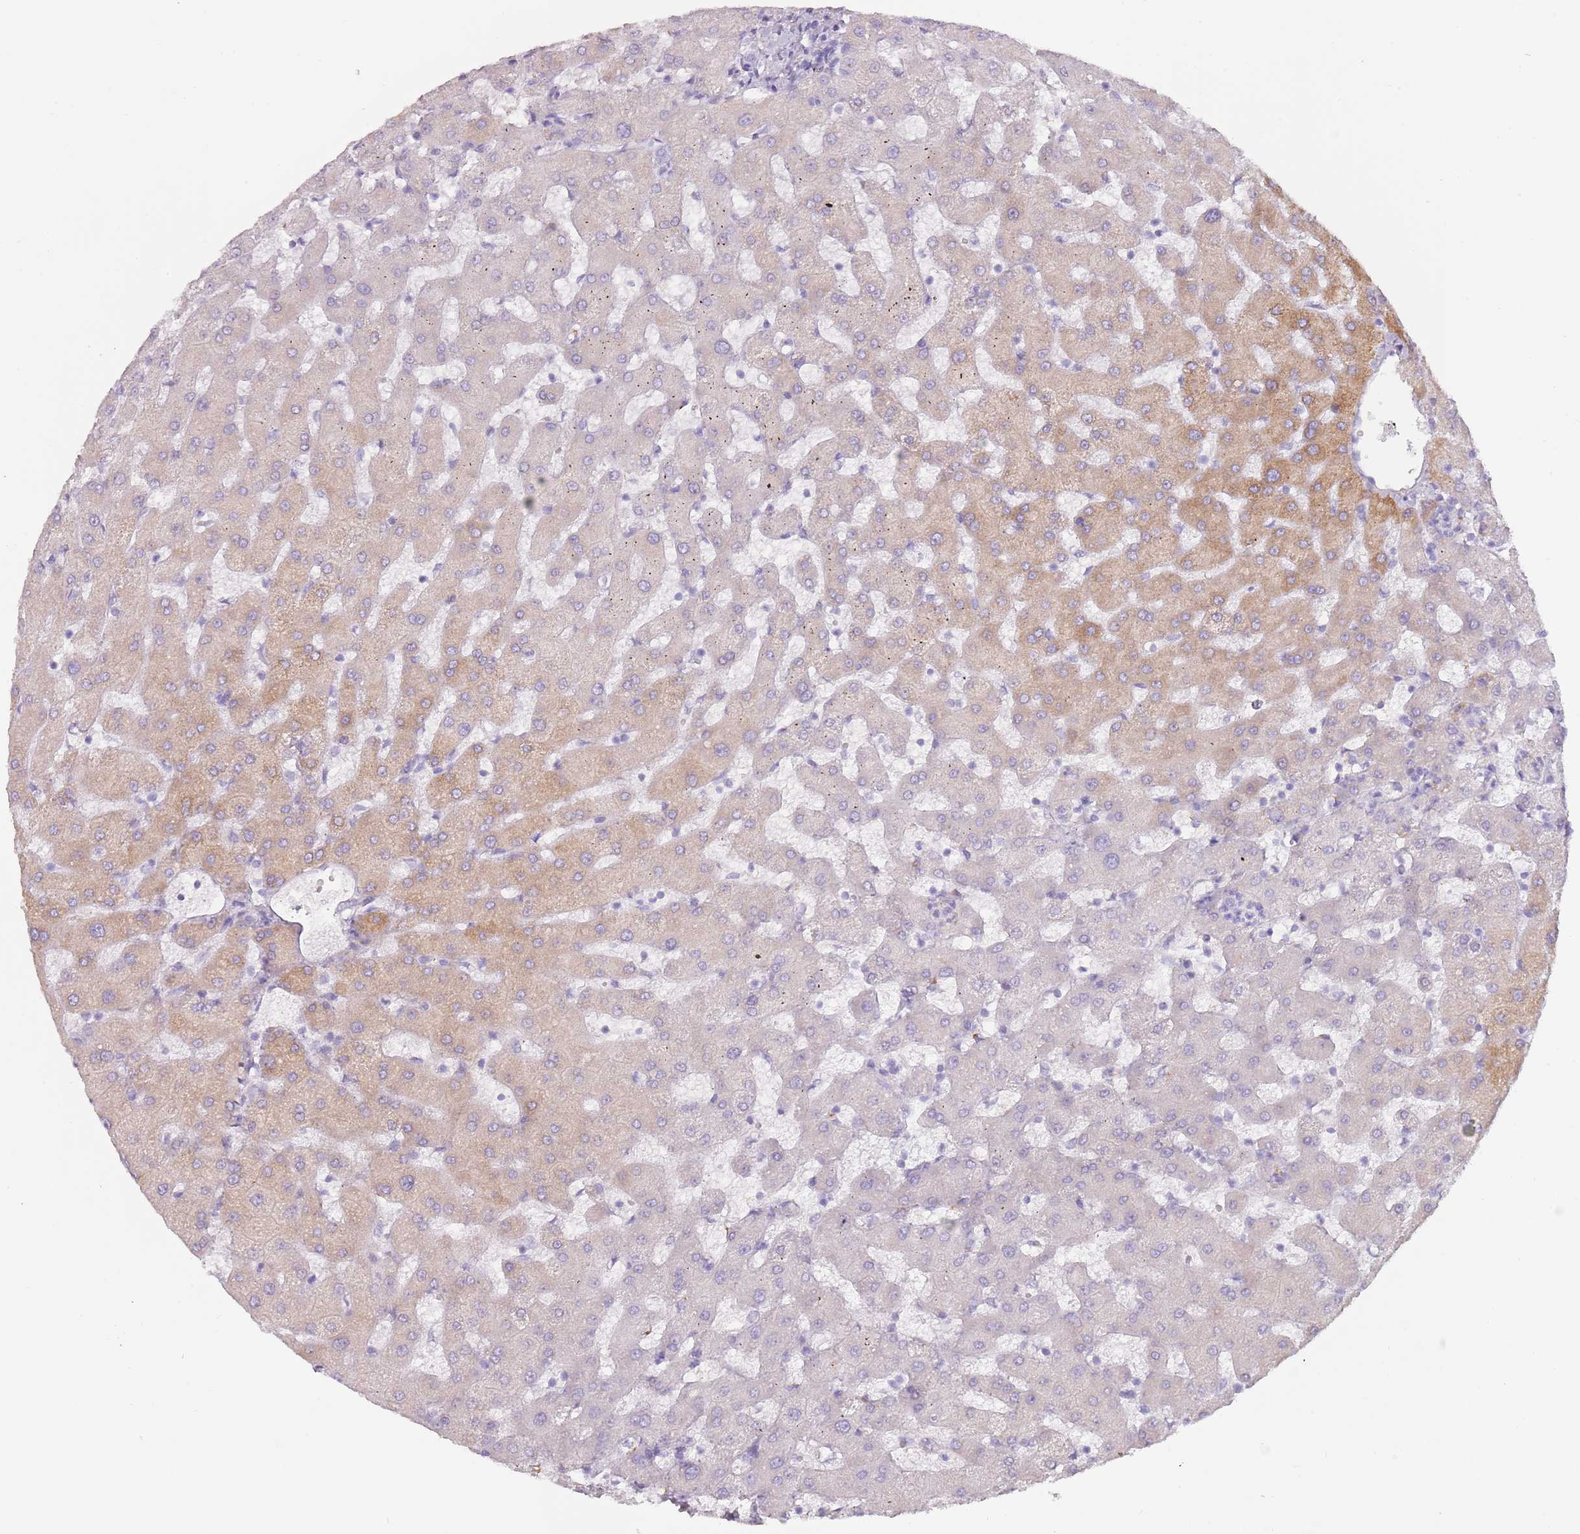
{"staining": {"intensity": "negative", "quantity": "none", "location": "none"}, "tissue": "liver", "cell_type": "Cholangiocytes", "image_type": "normal", "snomed": [{"axis": "morphology", "description": "Normal tissue, NOS"}, {"axis": "topography", "description": "Liver"}], "caption": "This is an IHC image of unremarkable liver. There is no expression in cholangiocytes.", "gene": "COLEC12", "patient": {"sex": "female", "age": 63}}